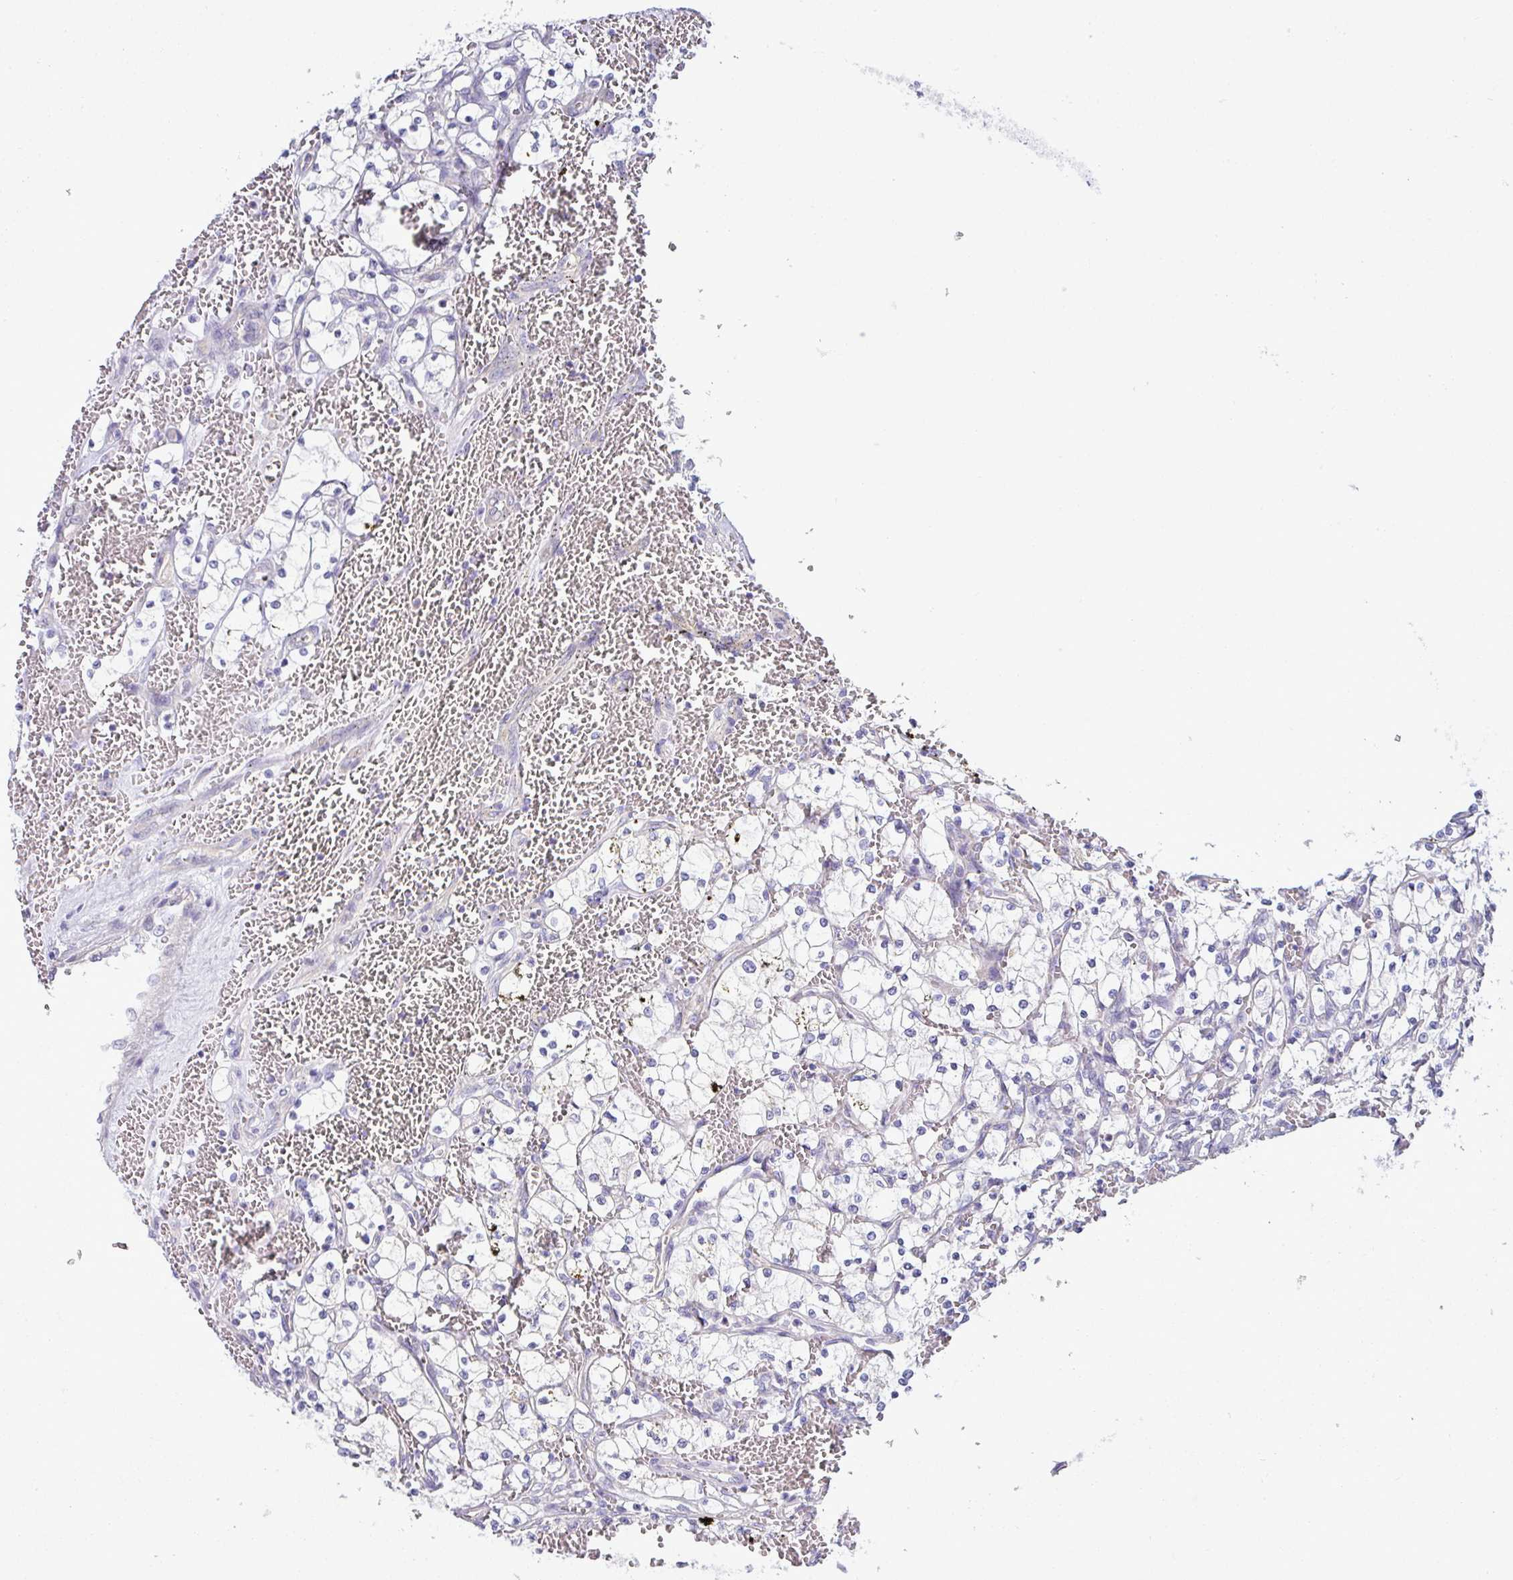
{"staining": {"intensity": "negative", "quantity": "none", "location": "none"}, "tissue": "renal cancer", "cell_type": "Tumor cells", "image_type": "cancer", "snomed": [{"axis": "morphology", "description": "Adenocarcinoma, NOS"}, {"axis": "topography", "description": "Kidney"}], "caption": "A high-resolution histopathology image shows immunohistochemistry (IHC) staining of renal cancer (adenocarcinoma), which demonstrates no significant staining in tumor cells.", "gene": "HBEGF", "patient": {"sex": "female", "age": 69}}